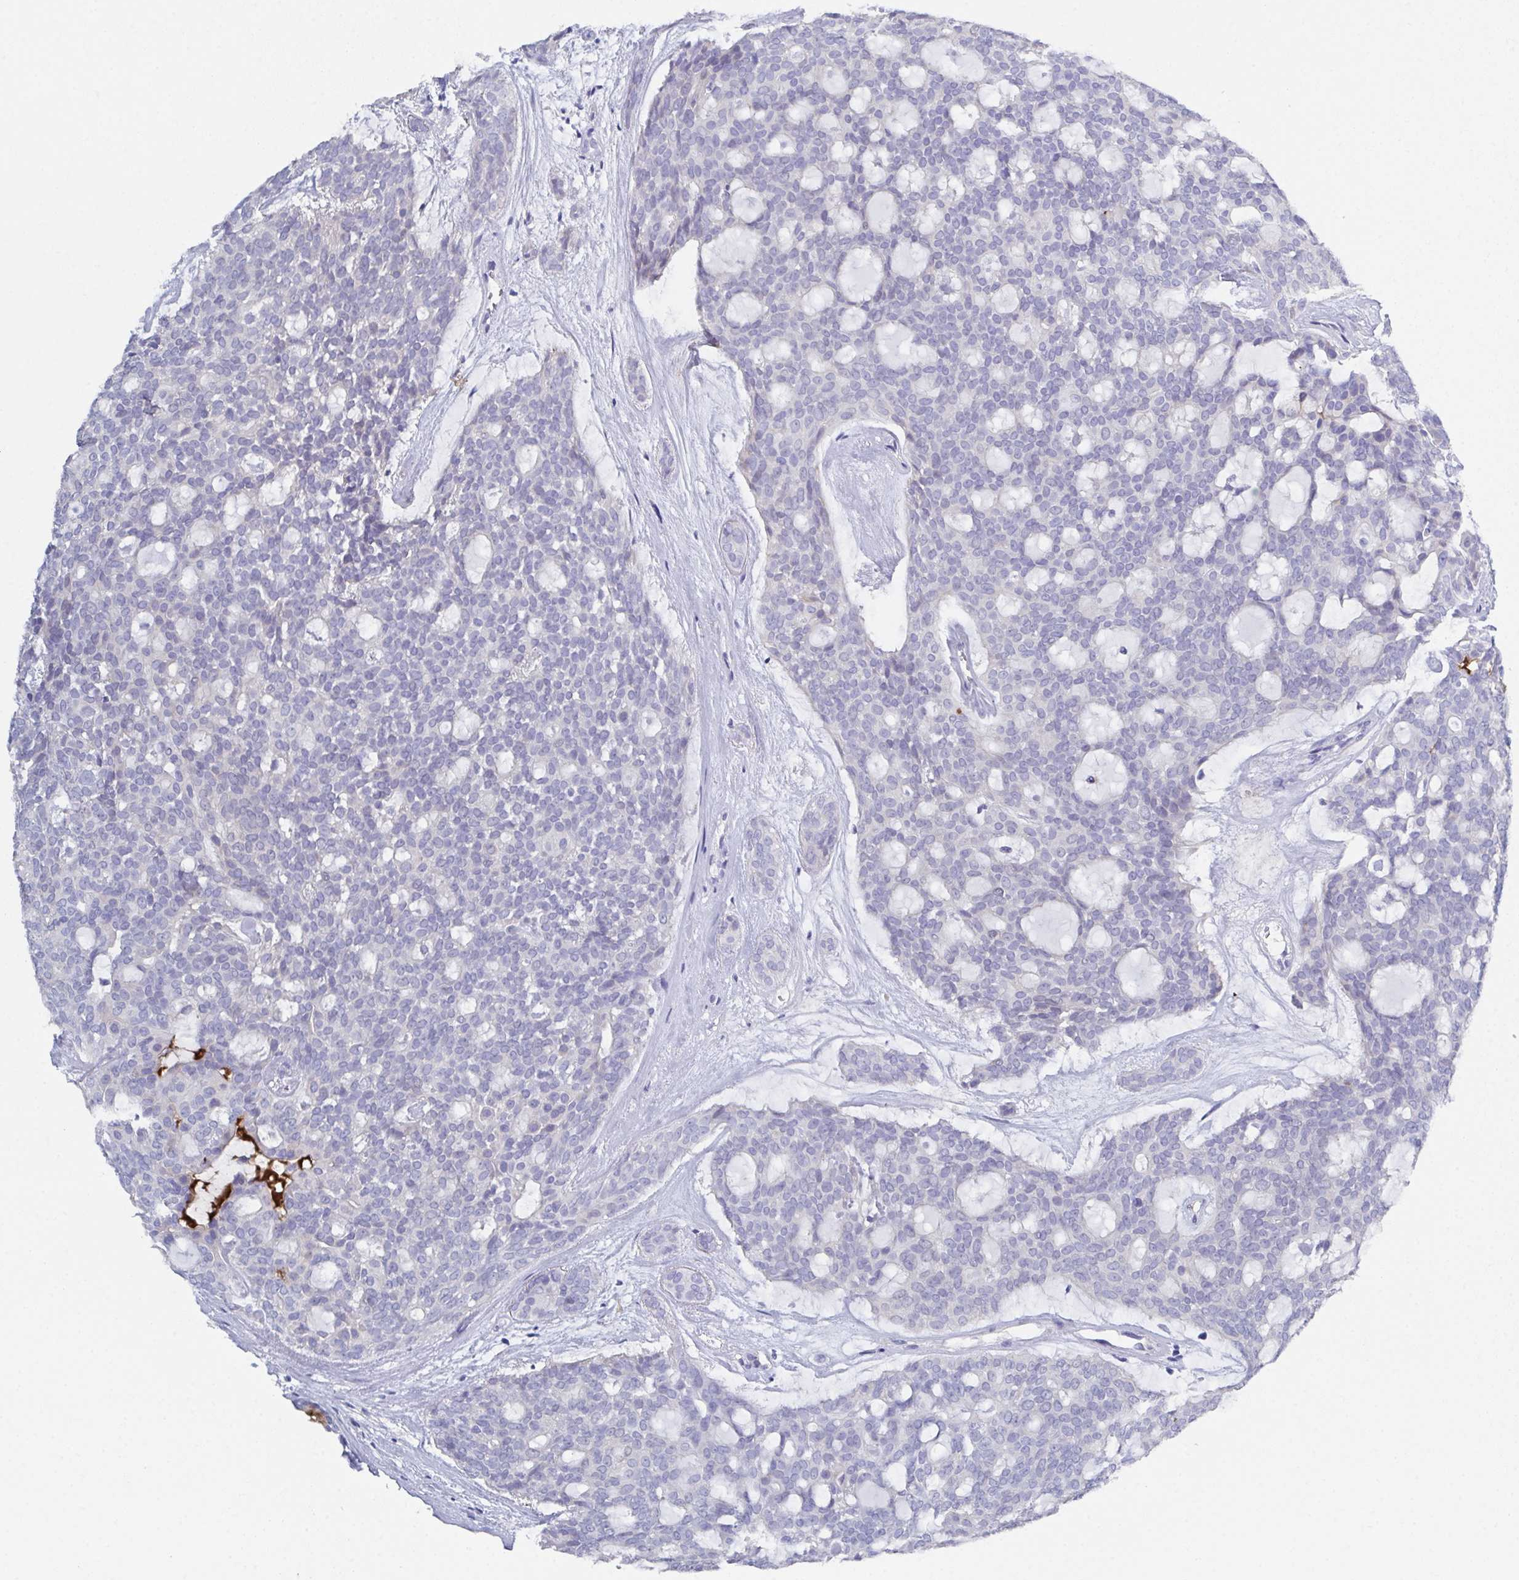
{"staining": {"intensity": "negative", "quantity": "none", "location": "none"}, "tissue": "head and neck cancer", "cell_type": "Tumor cells", "image_type": "cancer", "snomed": [{"axis": "morphology", "description": "Adenocarcinoma, NOS"}, {"axis": "topography", "description": "Head-Neck"}], "caption": "An IHC micrograph of head and neck cancer (adenocarcinoma) is shown. There is no staining in tumor cells of head and neck cancer (adenocarcinoma).", "gene": "SSC4D", "patient": {"sex": "male", "age": 66}}